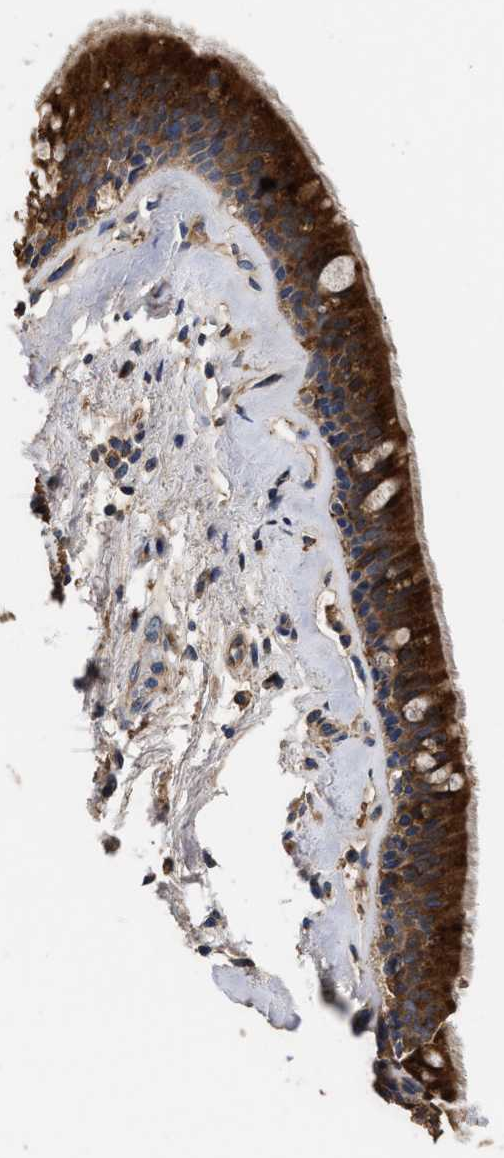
{"staining": {"intensity": "strong", "quantity": ">75%", "location": "cytoplasmic/membranous"}, "tissue": "bronchus", "cell_type": "Respiratory epithelial cells", "image_type": "normal", "snomed": [{"axis": "morphology", "description": "Normal tissue, NOS"}, {"axis": "topography", "description": "Cartilage tissue"}], "caption": "Human bronchus stained for a protein (brown) displays strong cytoplasmic/membranous positive staining in approximately >75% of respiratory epithelial cells.", "gene": "KLB", "patient": {"sex": "female", "age": 63}}